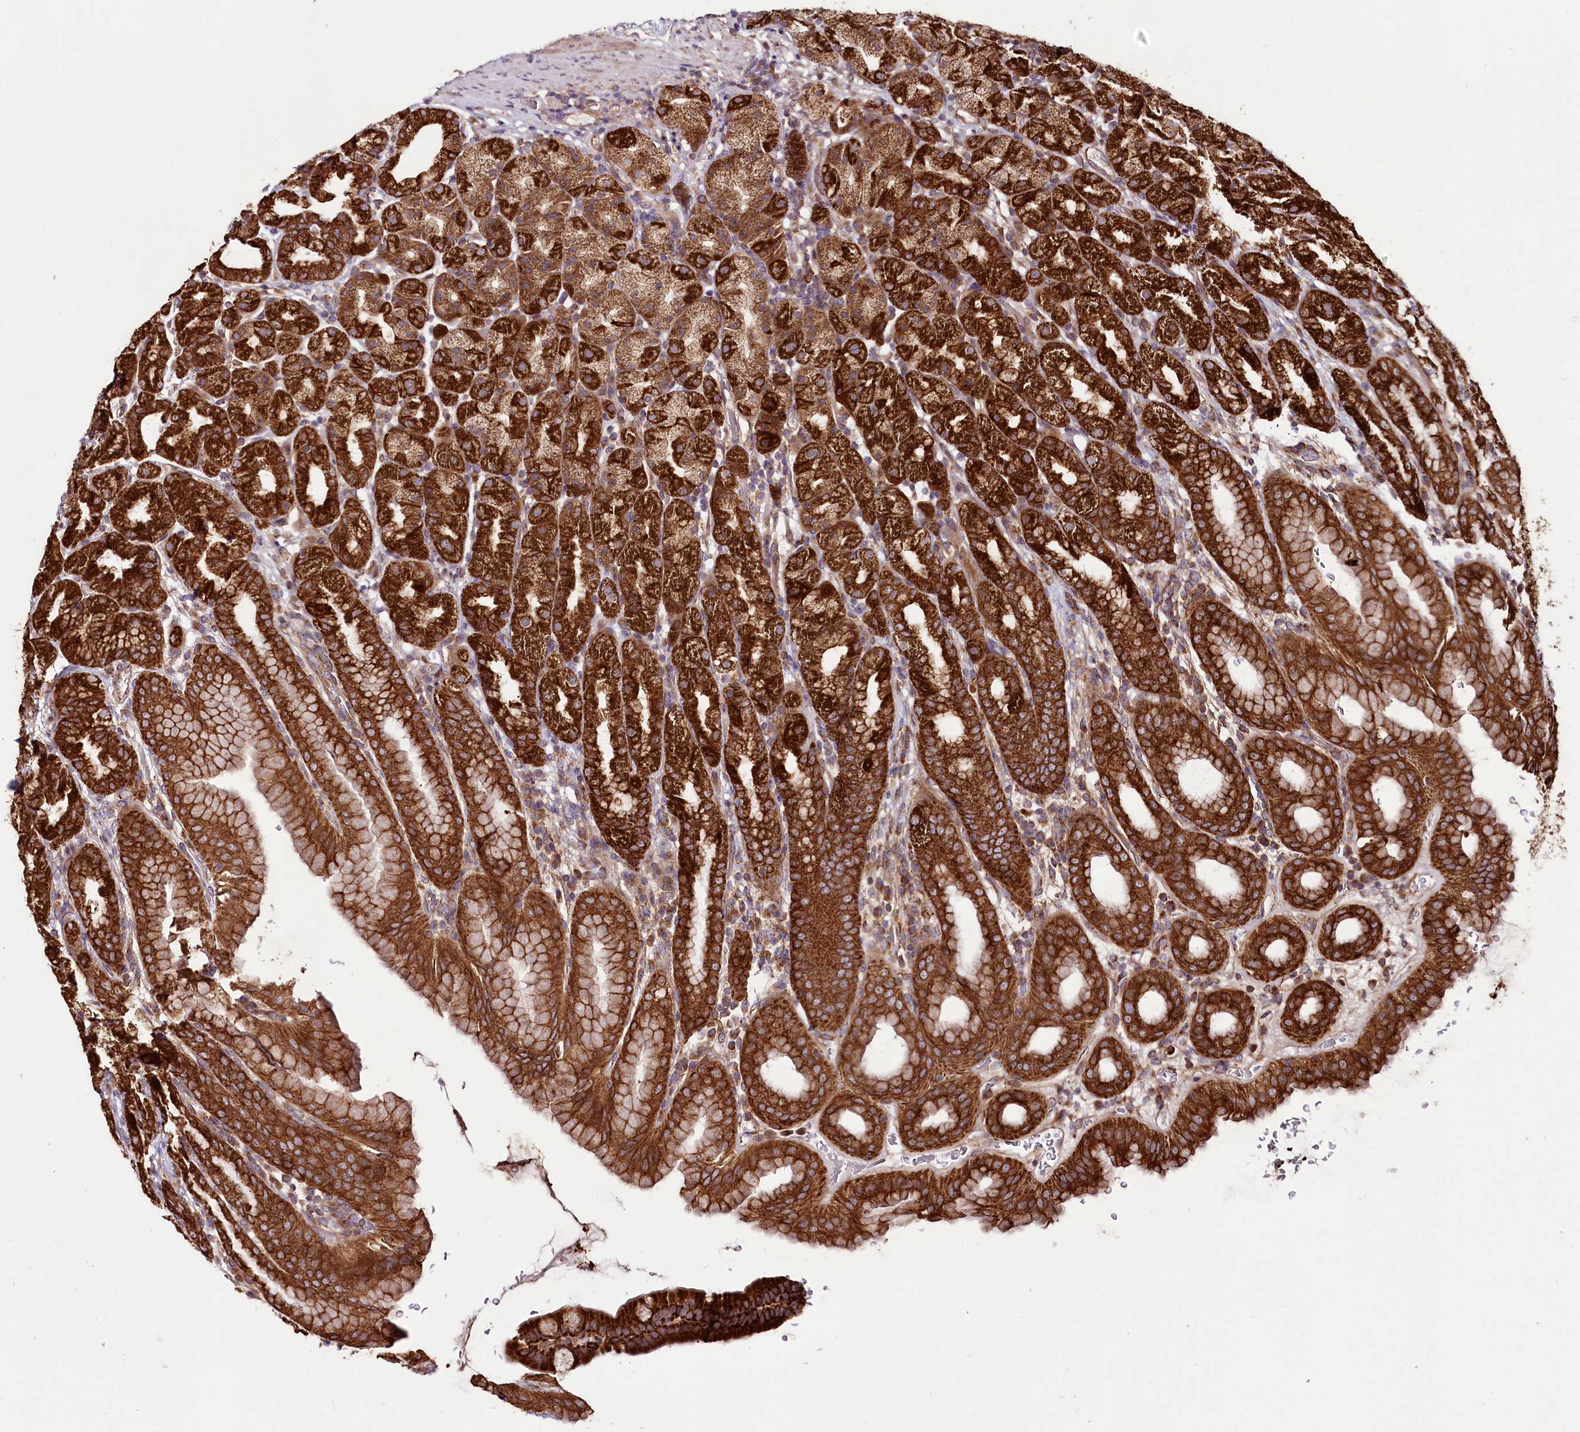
{"staining": {"intensity": "strong", "quantity": ">75%", "location": "cytoplasmic/membranous"}, "tissue": "stomach", "cell_type": "Glandular cells", "image_type": "normal", "snomed": [{"axis": "morphology", "description": "Normal tissue, NOS"}, {"axis": "topography", "description": "Stomach, upper"}], "caption": "Immunohistochemical staining of unremarkable stomach exhibits >75% levels of strong cytoplasmic/membranous protein staining in approximately >75% of glandular cells.", "gene": "RAB7A", "patient": {"sex": "male", "age": 68}}